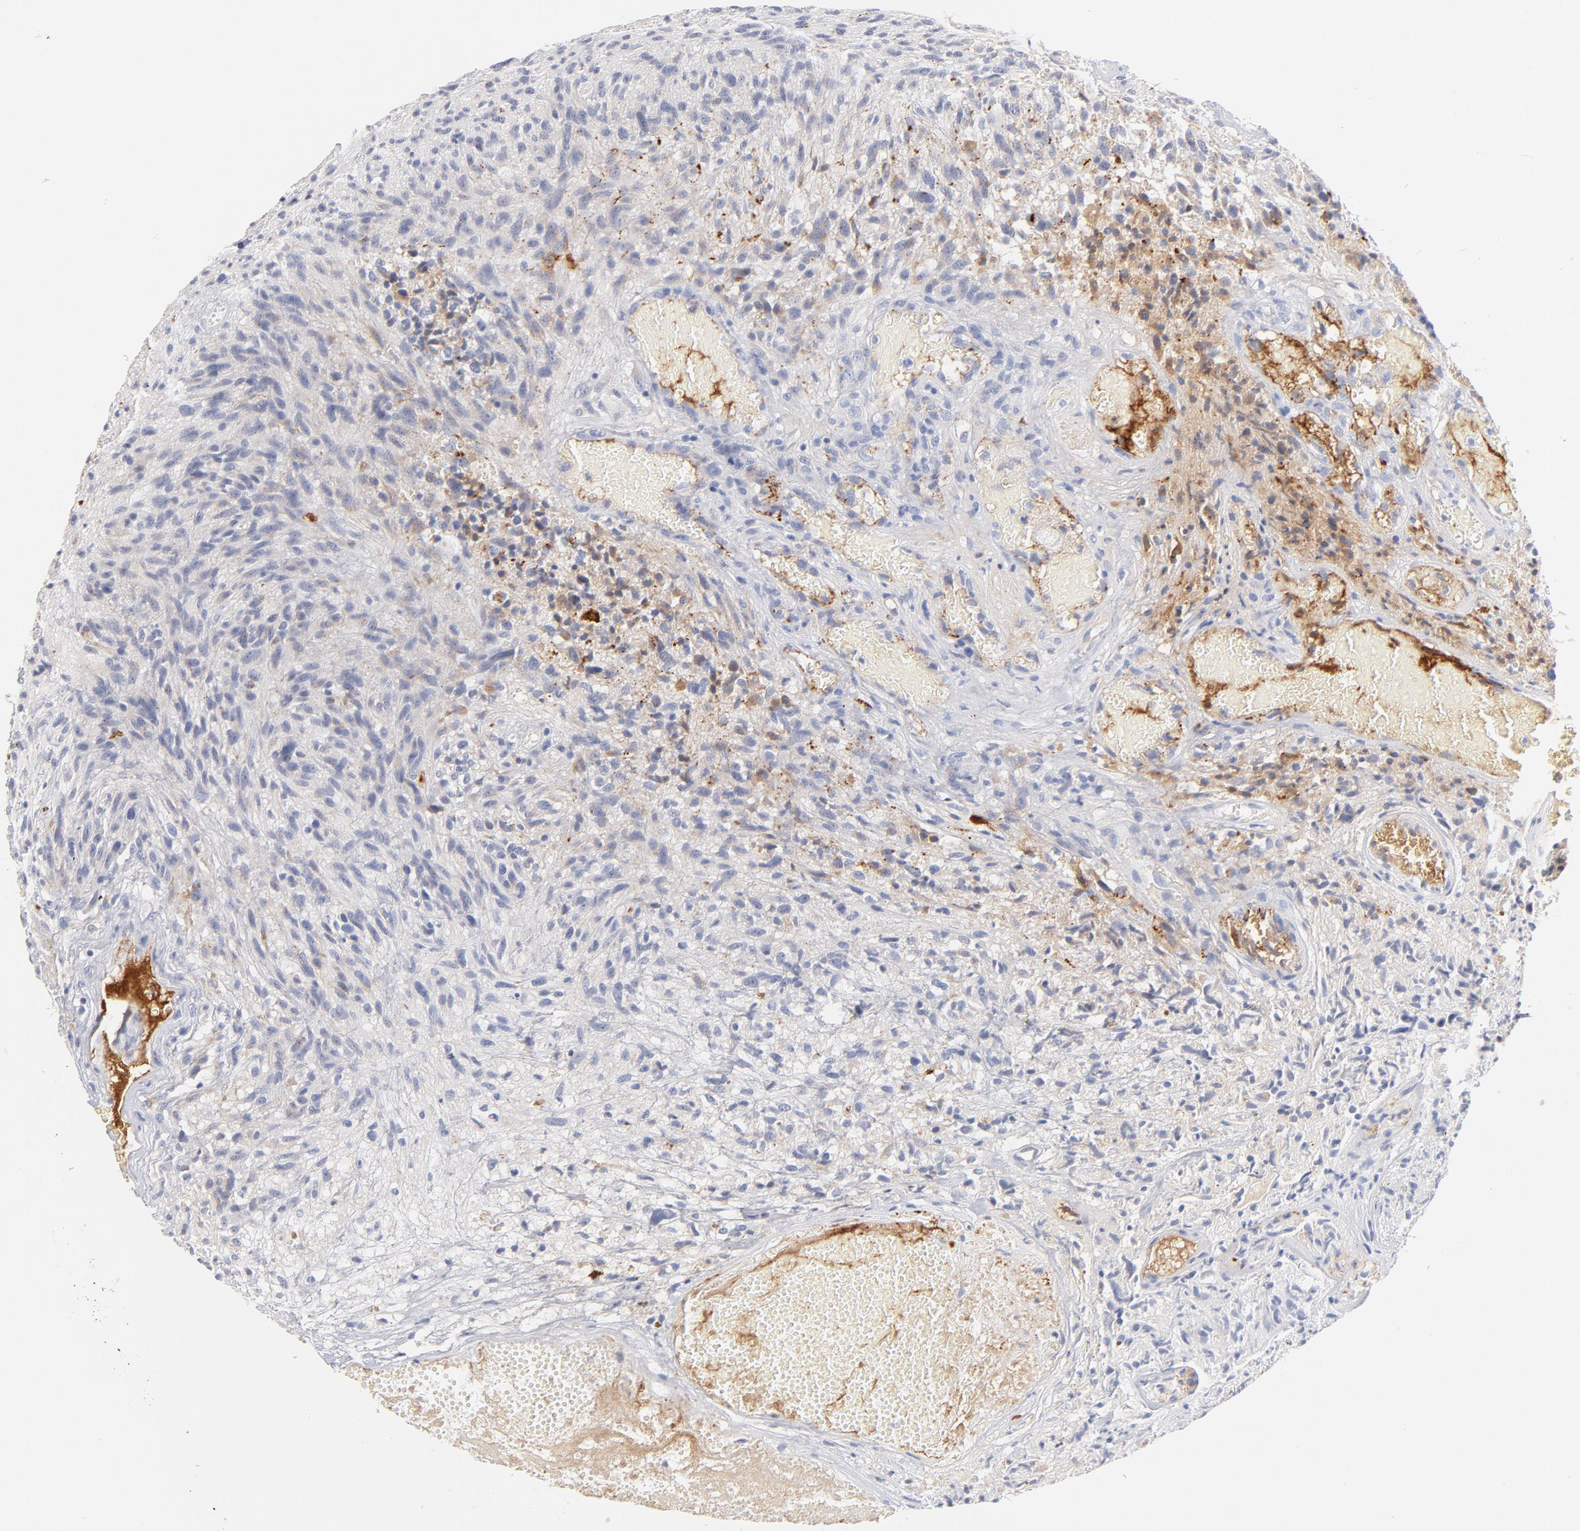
{"staining": {"intensity": "negative", "quantity": "none", "location": "none"}, "tissue": "glioma", "cell_type": "Tumor cells", "image_type": "cancer", "snomed": [{"axis": "morphology", "description": "Normal tissue, NOS"}, {"axis": "morphology", "description": "Glioma, malignant, High grade"}, {"axis": "topography", "description": "Cerebral cortex"}], "caption": "Tumor cells are negative for brown protein staining in glioma. (Brightfield microscopy of DAB (3,3'-diaminobenzidine) immunohistochemistry at high magnification).", "gene": "PLAT", "patient": {"sex": "male", "age": 75}}